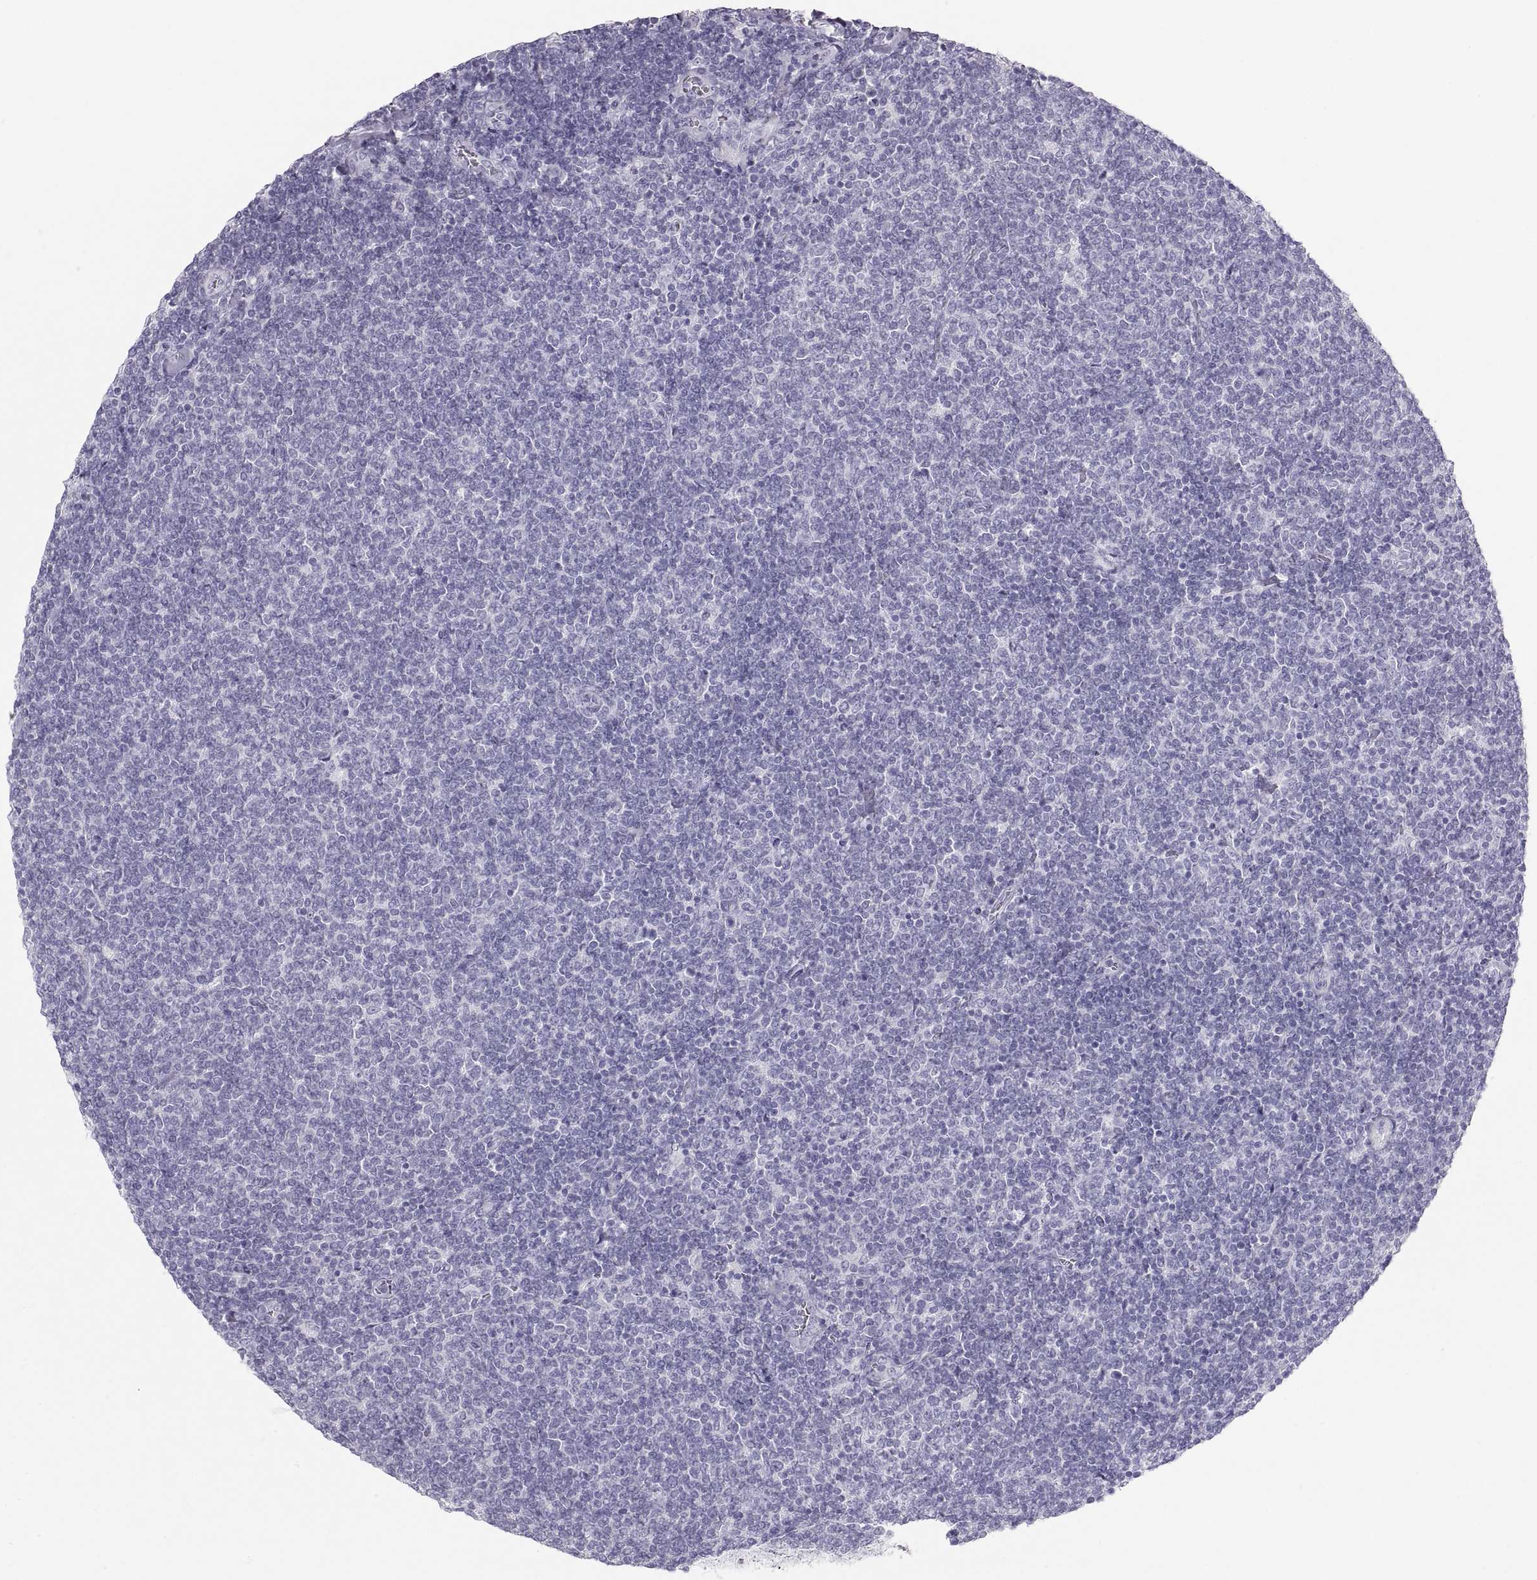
{"staining": {"intensity": "negative", "quantity": "none", "location": "none"}, "tissue": "lymphoma", "cell_type": "Tumor cells", "image_type": "cancer", "snomed": [{"axis": "morphology", "description": "Malignant lymphoma, non-Hodgkin's type, Low grade"}, {"axis": "topography", "description": "Lymph node"}], "caption": "Tumor cells show no significant staining in malignant lymphoma, non-Hodgkin's type (low-grade). The staining is performed using DAB brown chromogen with nuclei counter-stained in using hematoxylin.", "gene": "SEMG1", "patient": {"sex": "male", "age": 52}}